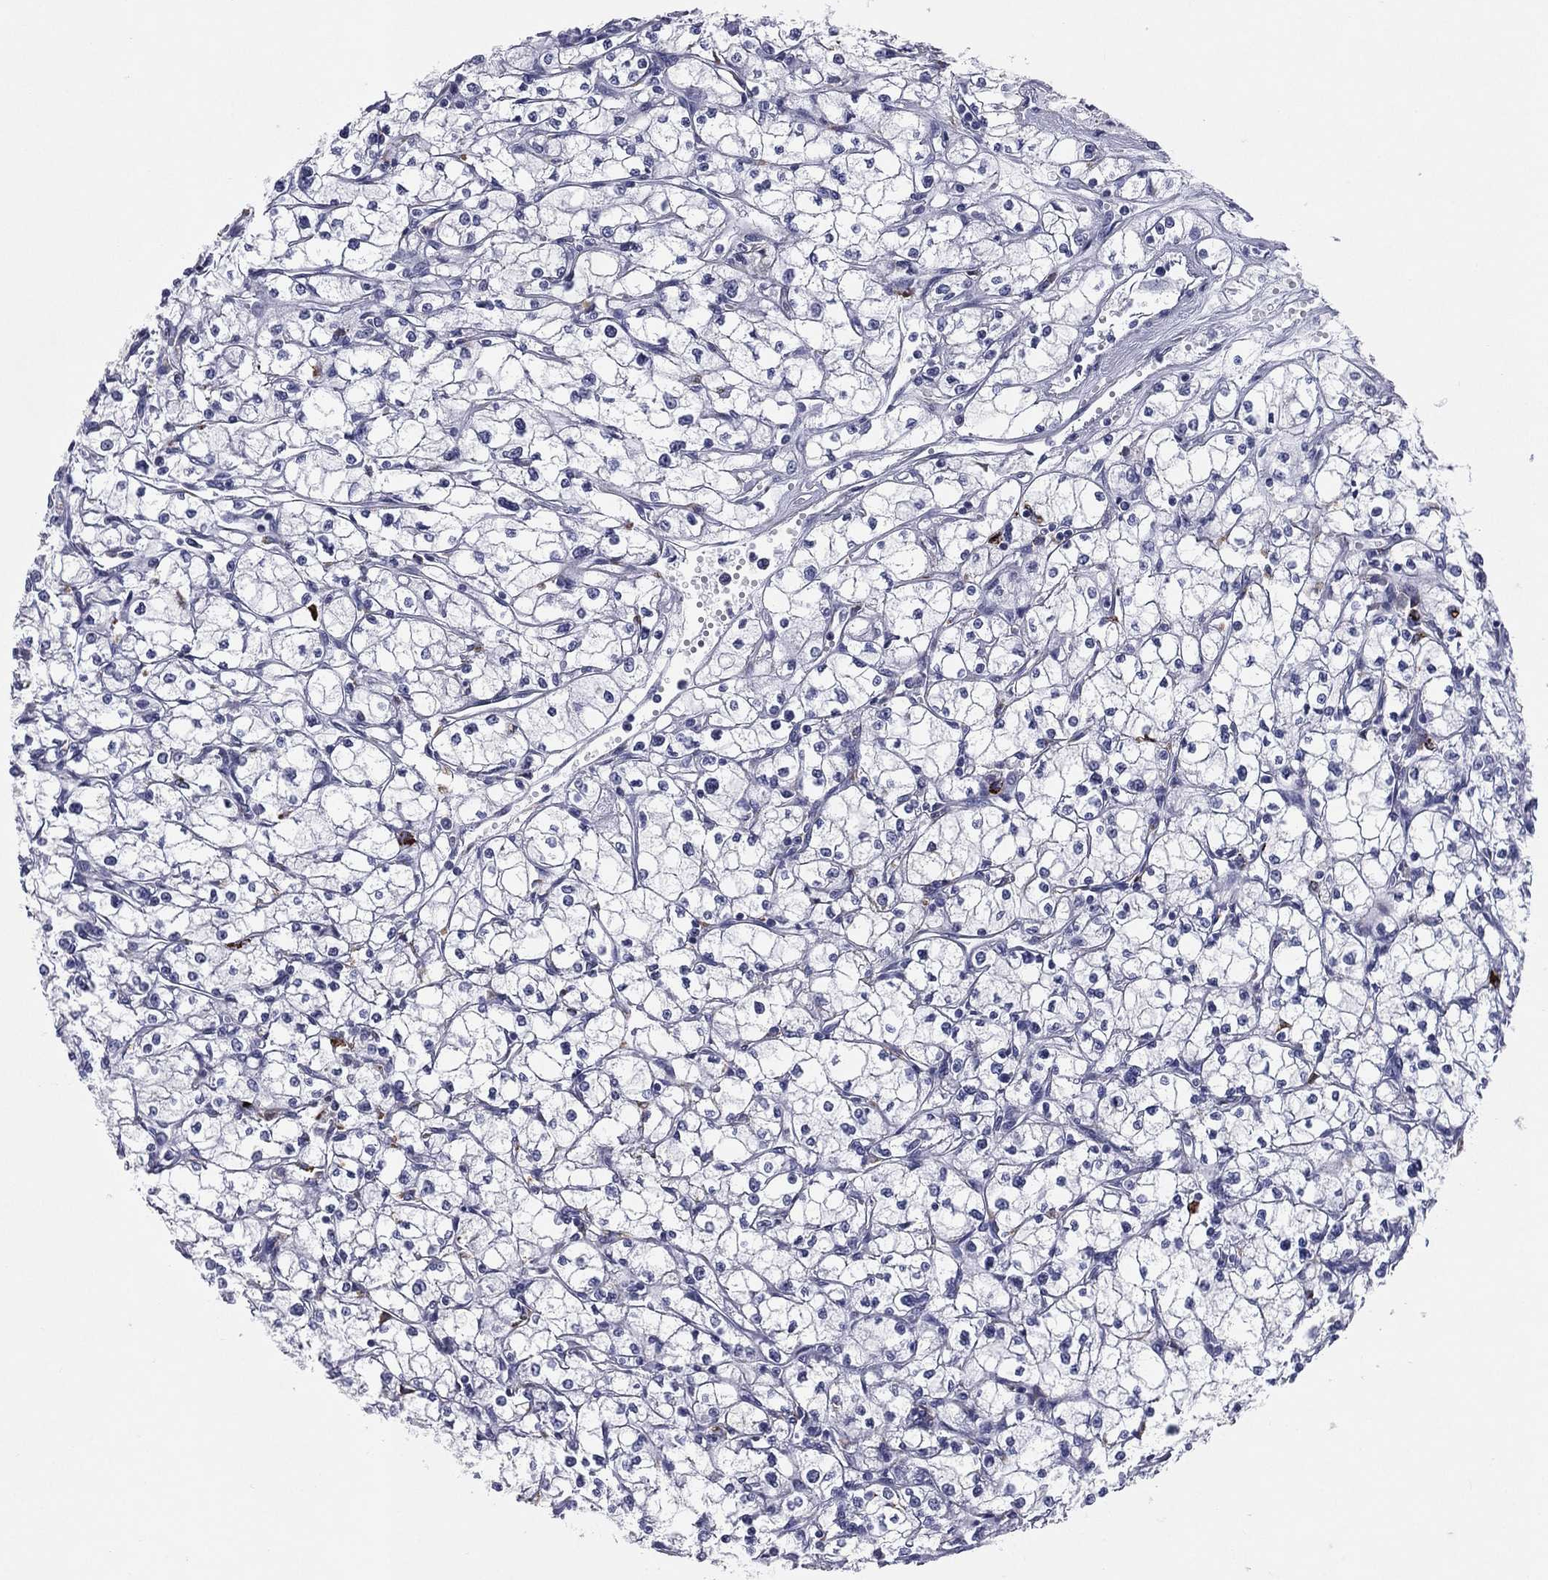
{"staining": {"intensity": "negative", "quantity": "none", "location": "none"}, "tissue": "renal cancer", "cell_type": "Tumor cells", "image_type": "cancer", "snomed": [{"axis": "morphology", "description": "Adenocarcinoma, NOS"}, {"axis": "topography", "description": "Kidney"}], "caption": "A high-resolution photomicrograph shows immunohistochemistry (IHC) staining of adenocarcinoma (renal), which reveals no significant expression in tumor cells.", "gene": "HLA-DOA", "patient": {"sex": "male", "age": 67}}